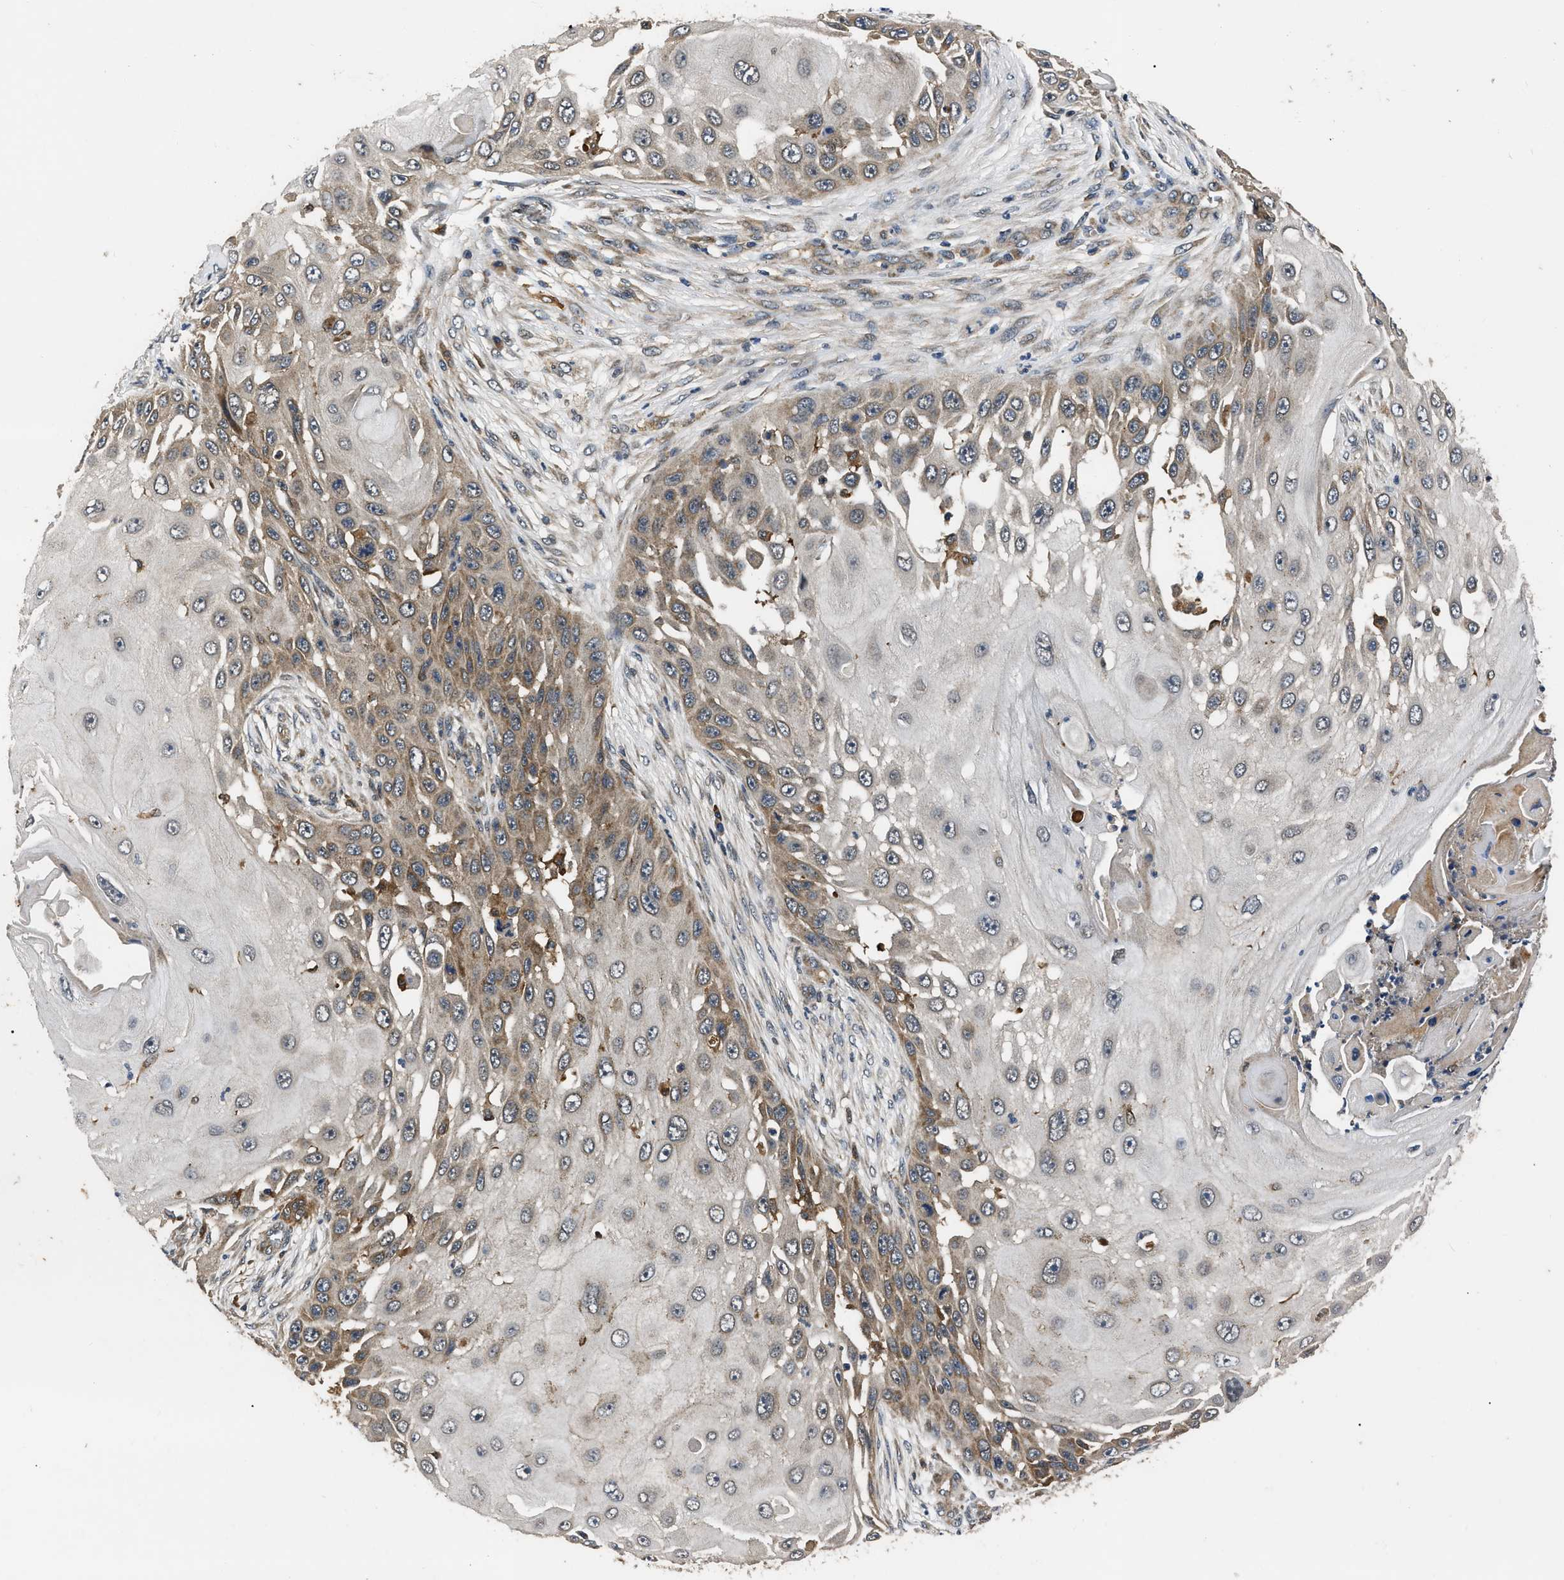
{"staining": {"intensity": "moderate", "quantity": "<25%", "location": "cytoplasmic/membranous"}, "tissue": "skin cancer", "cell_type": "Tumor cells", "image_type": "cancer", "snomed": [{"axis": "morphology", "description": "Squamous cell carcinoma, NOS"}, {"axis": "topography", "description": "Skin"}], "caption": "The immunohistochemical stain labels moderate cytoplasmic/membranous staining in tumor cells of skin cancer (squamous cell carcinoma) tissue. Using DAB (3,3'-diaminobenzidine) (brown) and hematoxylin (blue) stains, captured at high magnification using brightfield microscopy.", "gene": "PPWD1", "patient": {"sex": "female", "age": 44}}